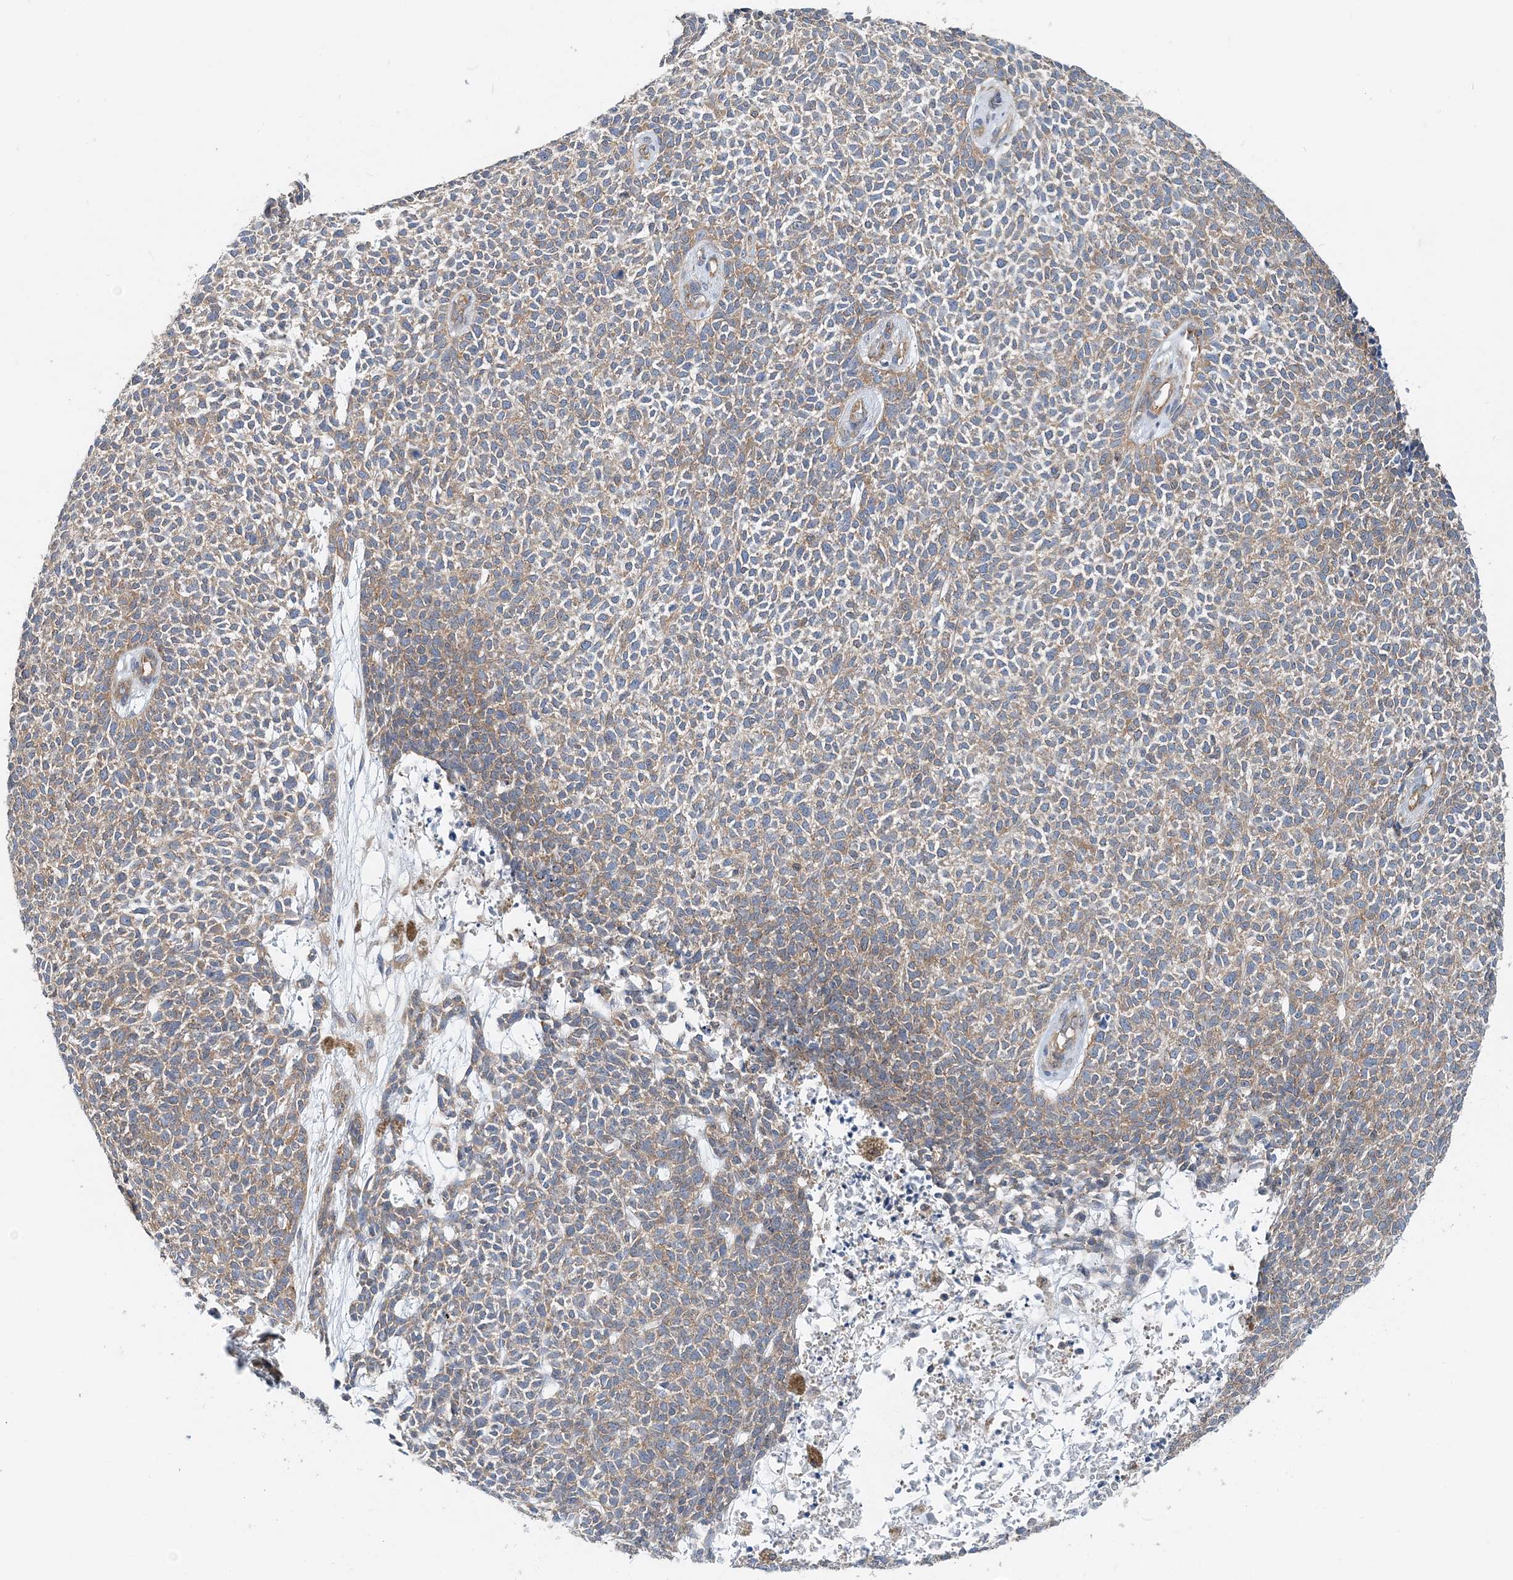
{"staining": {"intensity": "weak", "quantity": "25%-75%", "location": "cytoplasmic/membranous"}, "tissue": "skin cancer", "cell_type": "Tumor cells", "image_type": "cancer", "snomed": [{"axis": "morphology", "description": "Basal cell carcinoma"}, {"axis": "topography", "description": "Skin"}], "caption": "Basal cell carcinoma (skin) stained with DAB immunohistochemistry (IHC) reveals low levels of weak cytoplasmic/membranous staining in approximately 25%-75% of tumor cells. Nuclei are stained in blue.", "gene": "MOB4", "patient": {"sex": "female", "age": 84}}